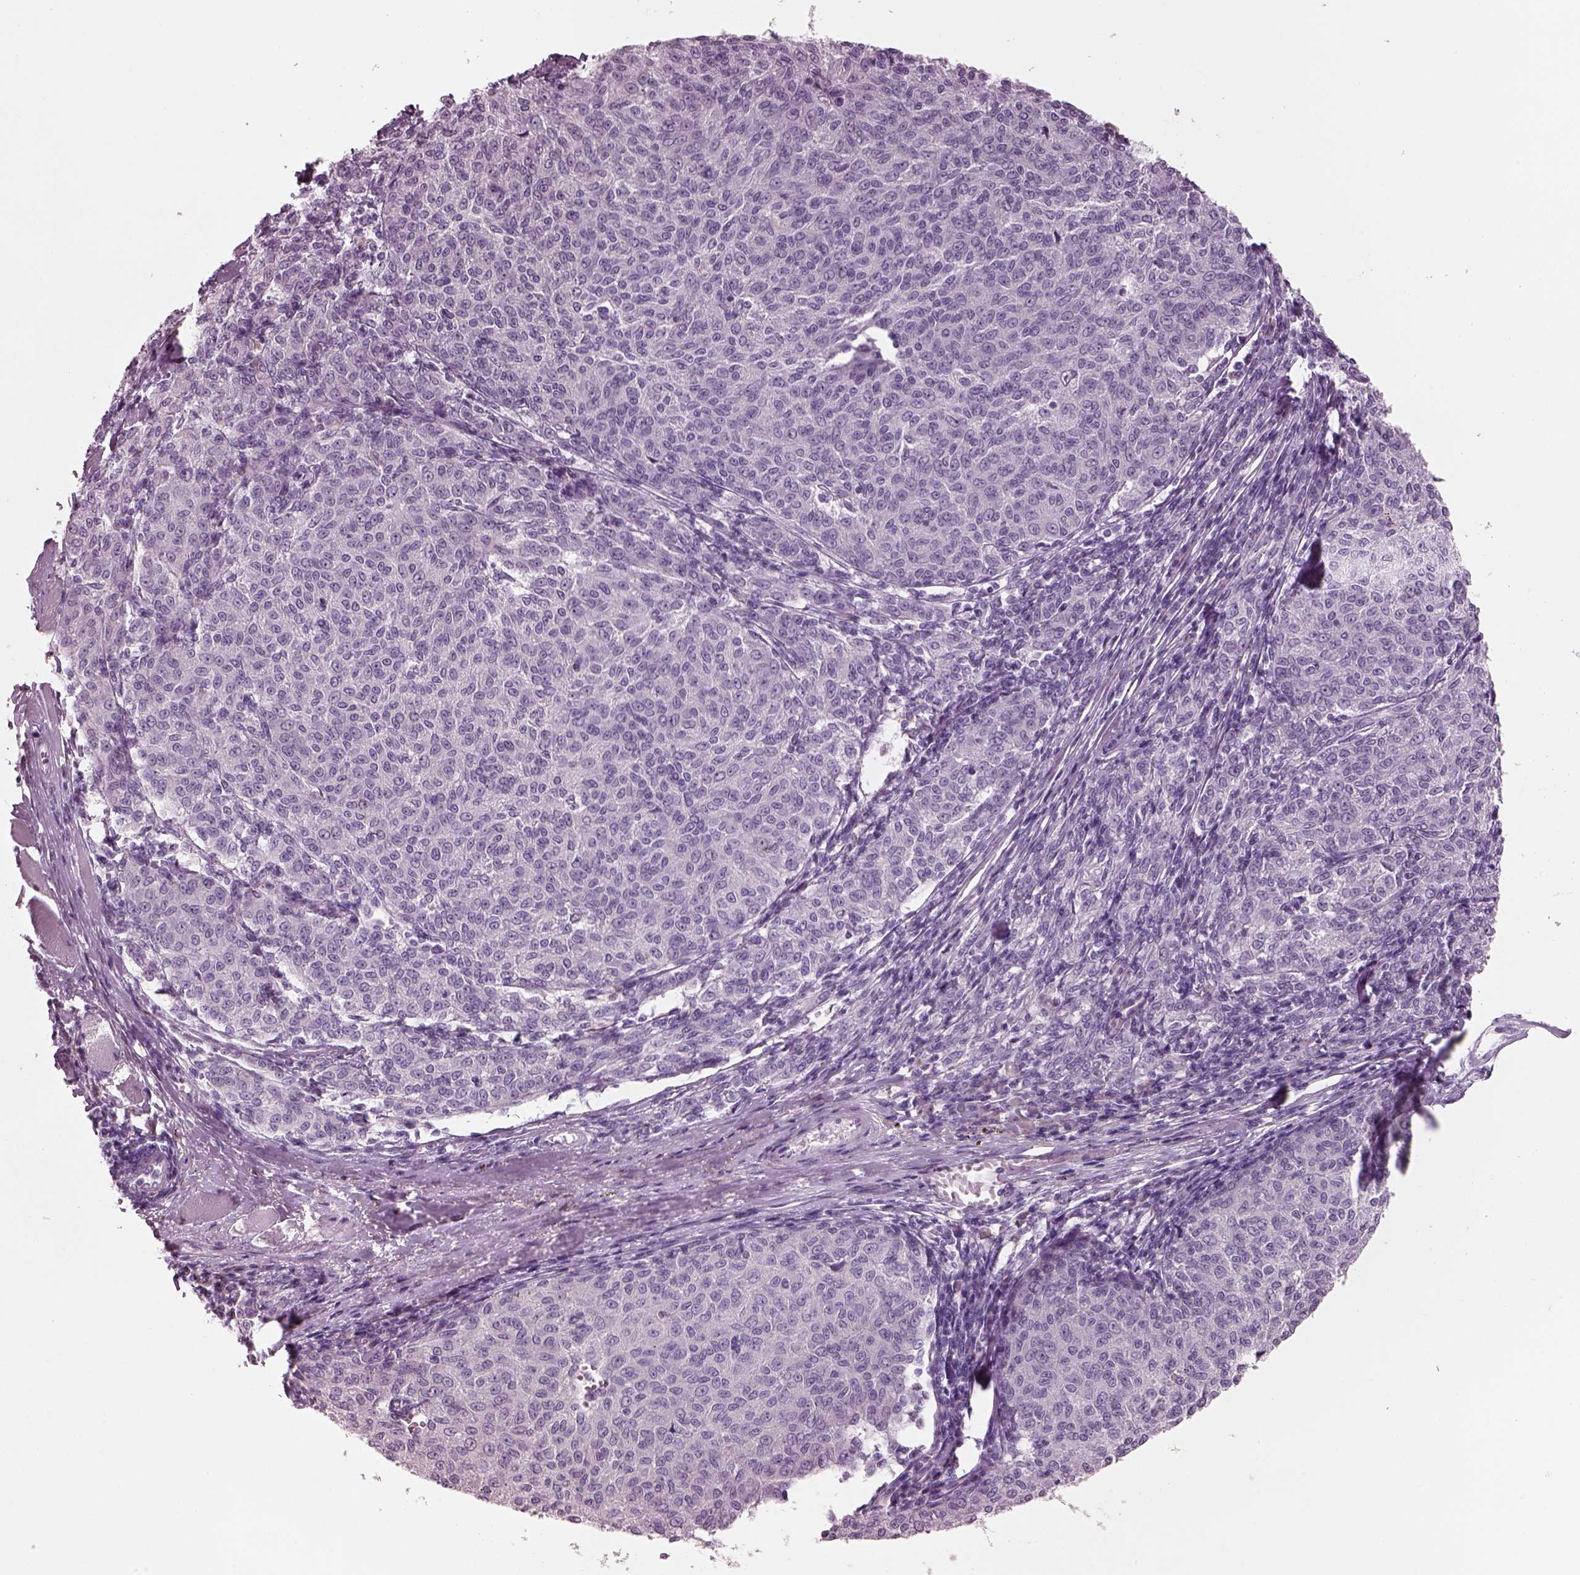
{"staining": {"intensity": "negative", "quantity": "none", "location": "none"}, "tissue": "melanoma", "cell_type": "Tumor cells", "image_type": "cancer", "snomed": [{"axis": "morphology", "description": "Malignant melanoma, NOS"}, {"axis": "topography", "description": "Skin"}], "caption": "An immunohistochemistry (IHC) micrograph of malignant melanoma is shown. There is no staining in tumor cells of malignant melanoma. The staining is performed using DAB brown chromogen with nuclei counter-stained in using hematoxylin.", "gene": "SLC27A2", "patient": {"sex": "female", "age": 72}}